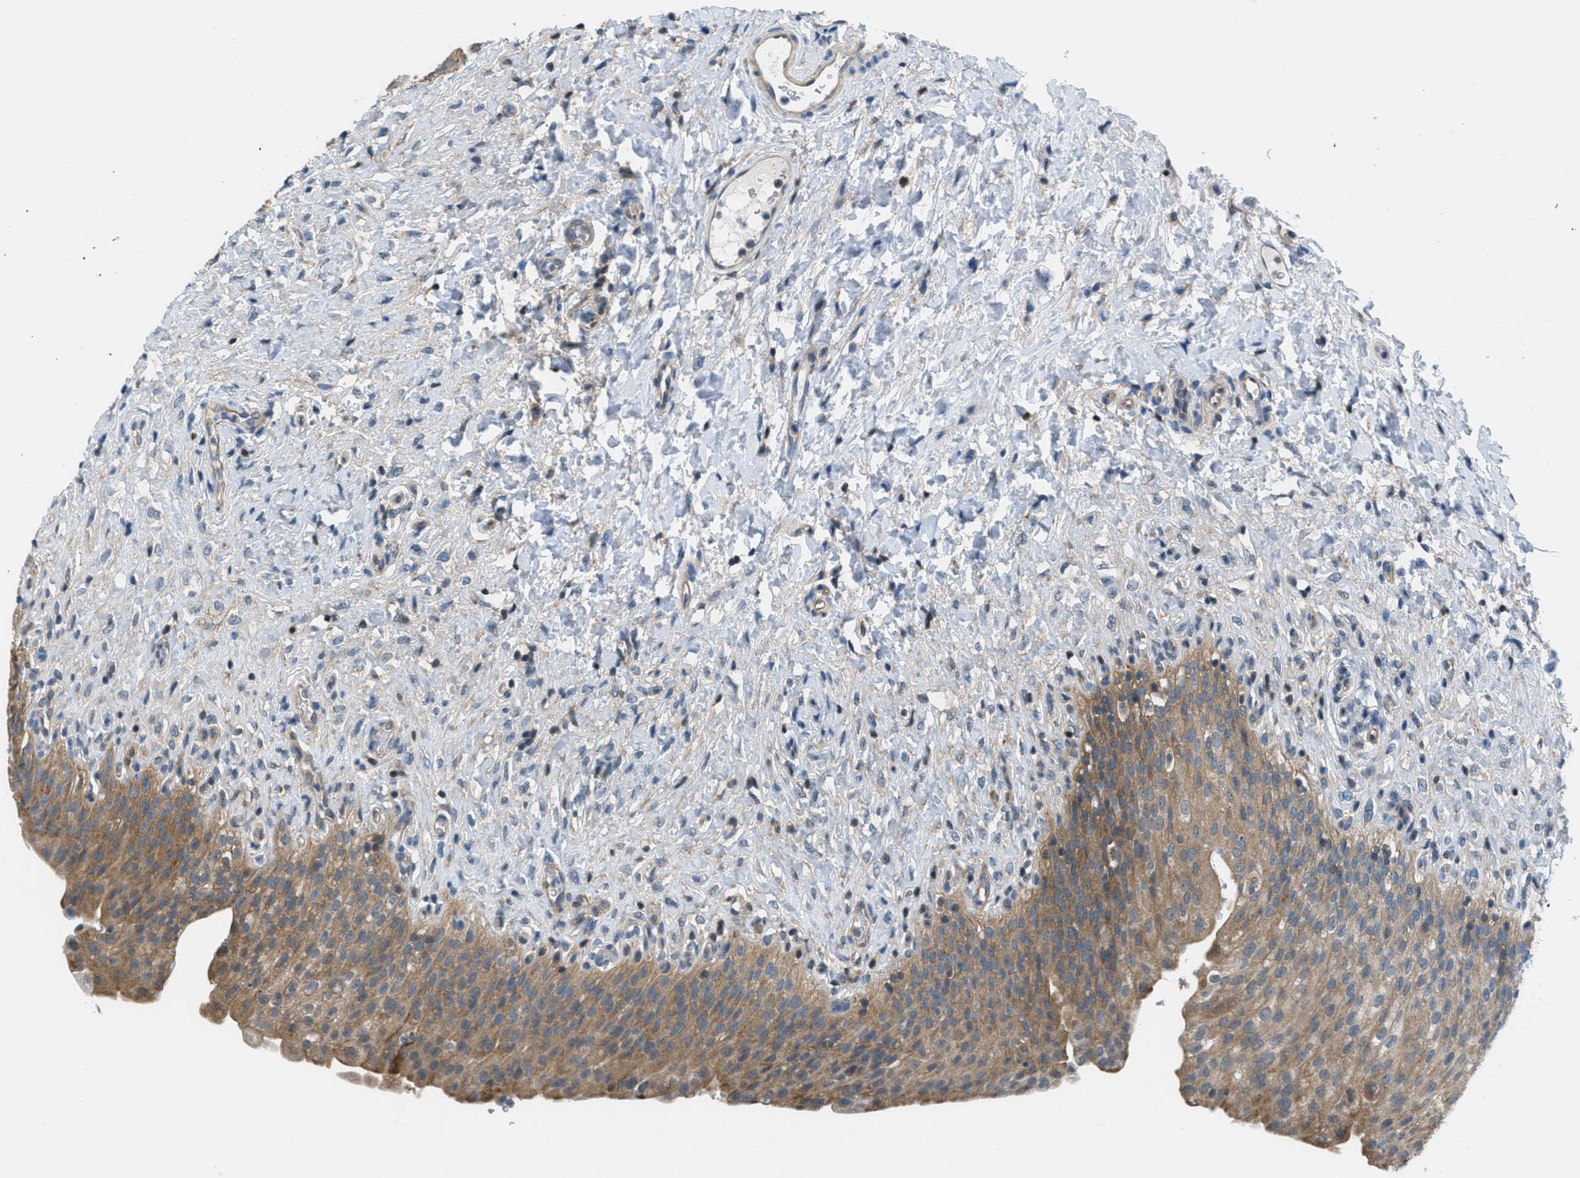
{"staining": {"intensity": "moderate", "quantity": ">75%", "location": "cytoplasmic/membranous"}, "tissue": "urinary bladder", "cell_type": "Urothelial cells", "image_type": "normal", "snomed": [{"axis": "morphology", "description": "Urothelial carcinoma, High grade"}, {"axis": "topography", "description": "Urinary bladder"}], "caption": "Protein staining of normal urinary bladder demonstrates moderate cytoplasmic/membranous expression in approximately >75% of urothelial cells. (Brightfield microscopy of DAB IHC at high magnification).", "gene": "PIP5K1C", "patient": {"sex": "male", "age": 46}}